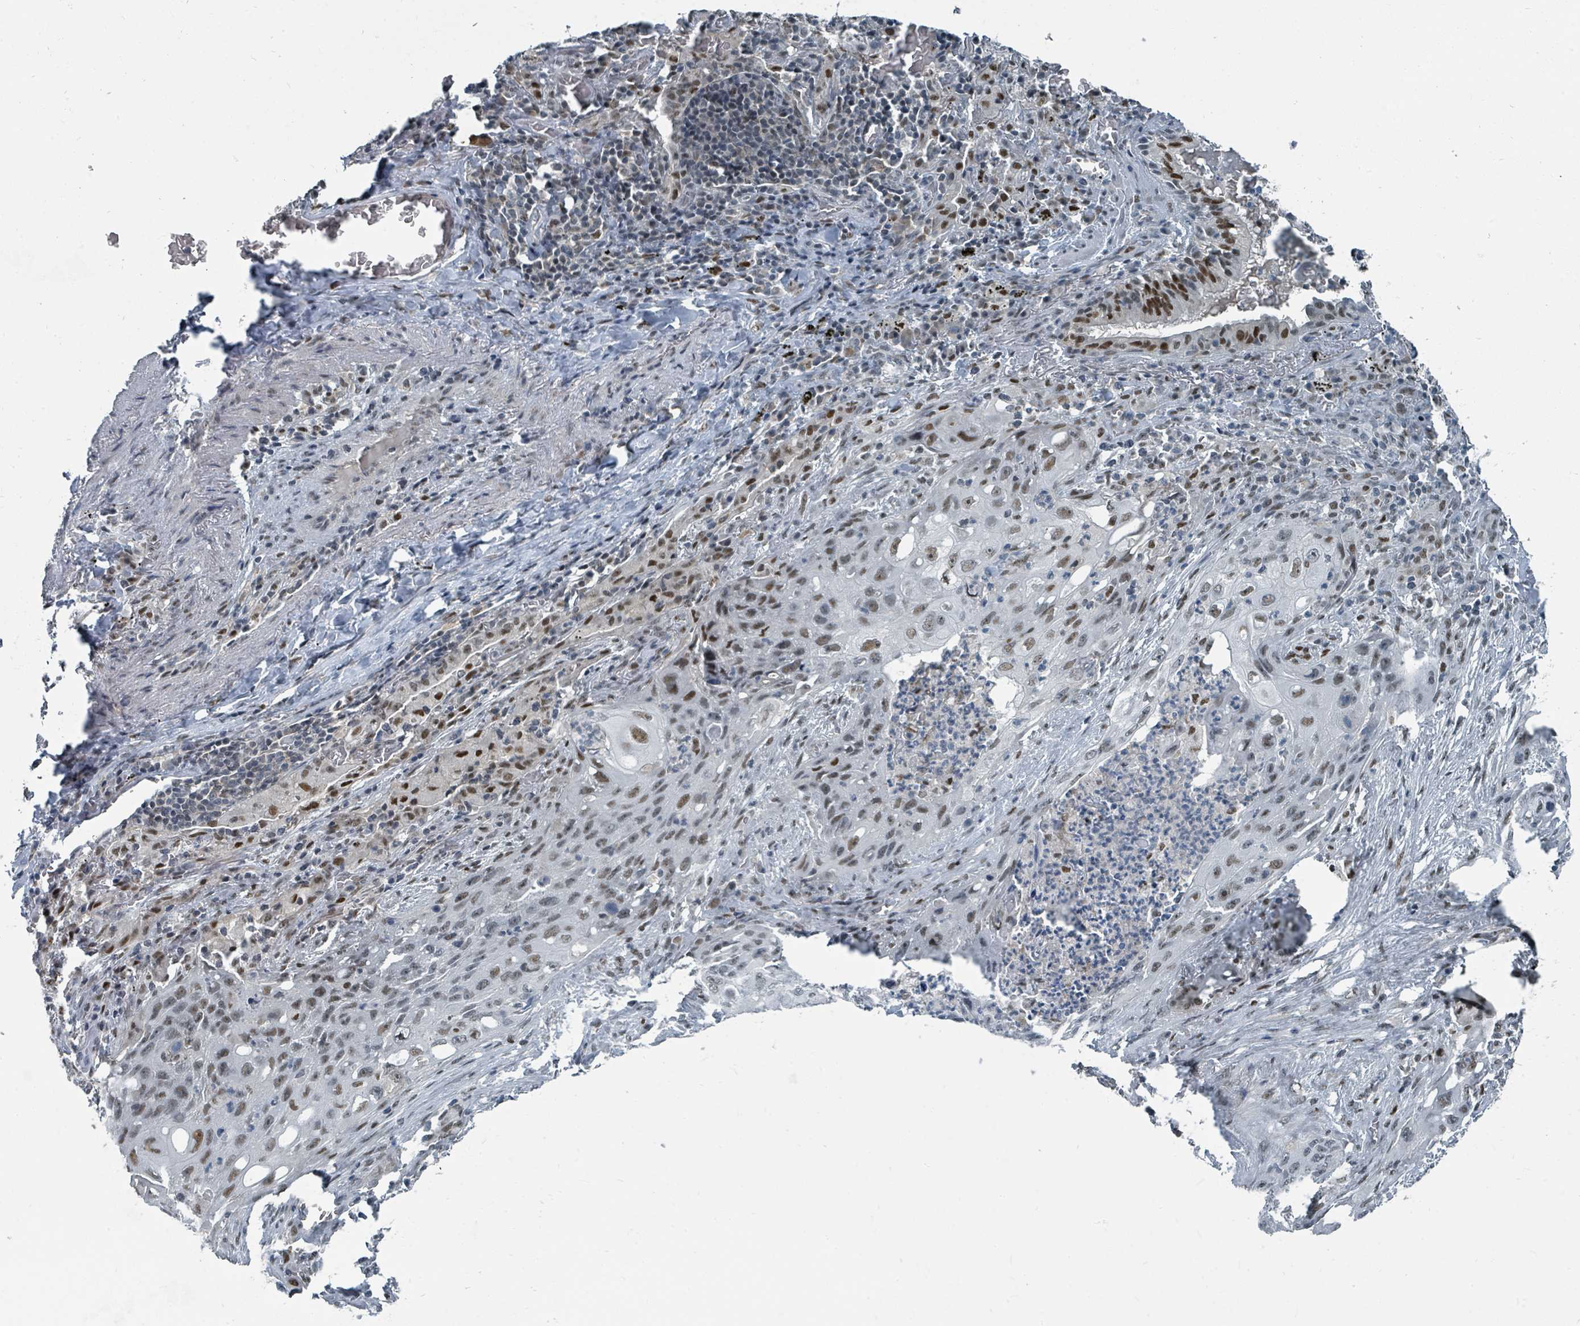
{"staining": {"intensity": "weak", "quantity": "25%-75%", "location": "nuclear"}, "tissue": "lung cancer", "cell_type": "Tumor cells", "image_type": "cancer", "snomed": [{"axis": "morphology", "description": "Squamous cell carcinoma, NOS"}, {"axis": "topography", "description": "Lung"}], "caption": "Lung cancer (squamous cell carcinoma) stained for a protein (brown) exhibits weak nuclear positive positivity in approximately 25%-75% of tumor cells.", "gene": "UCK1", "patient": {"sex": "female", "age": 63}}